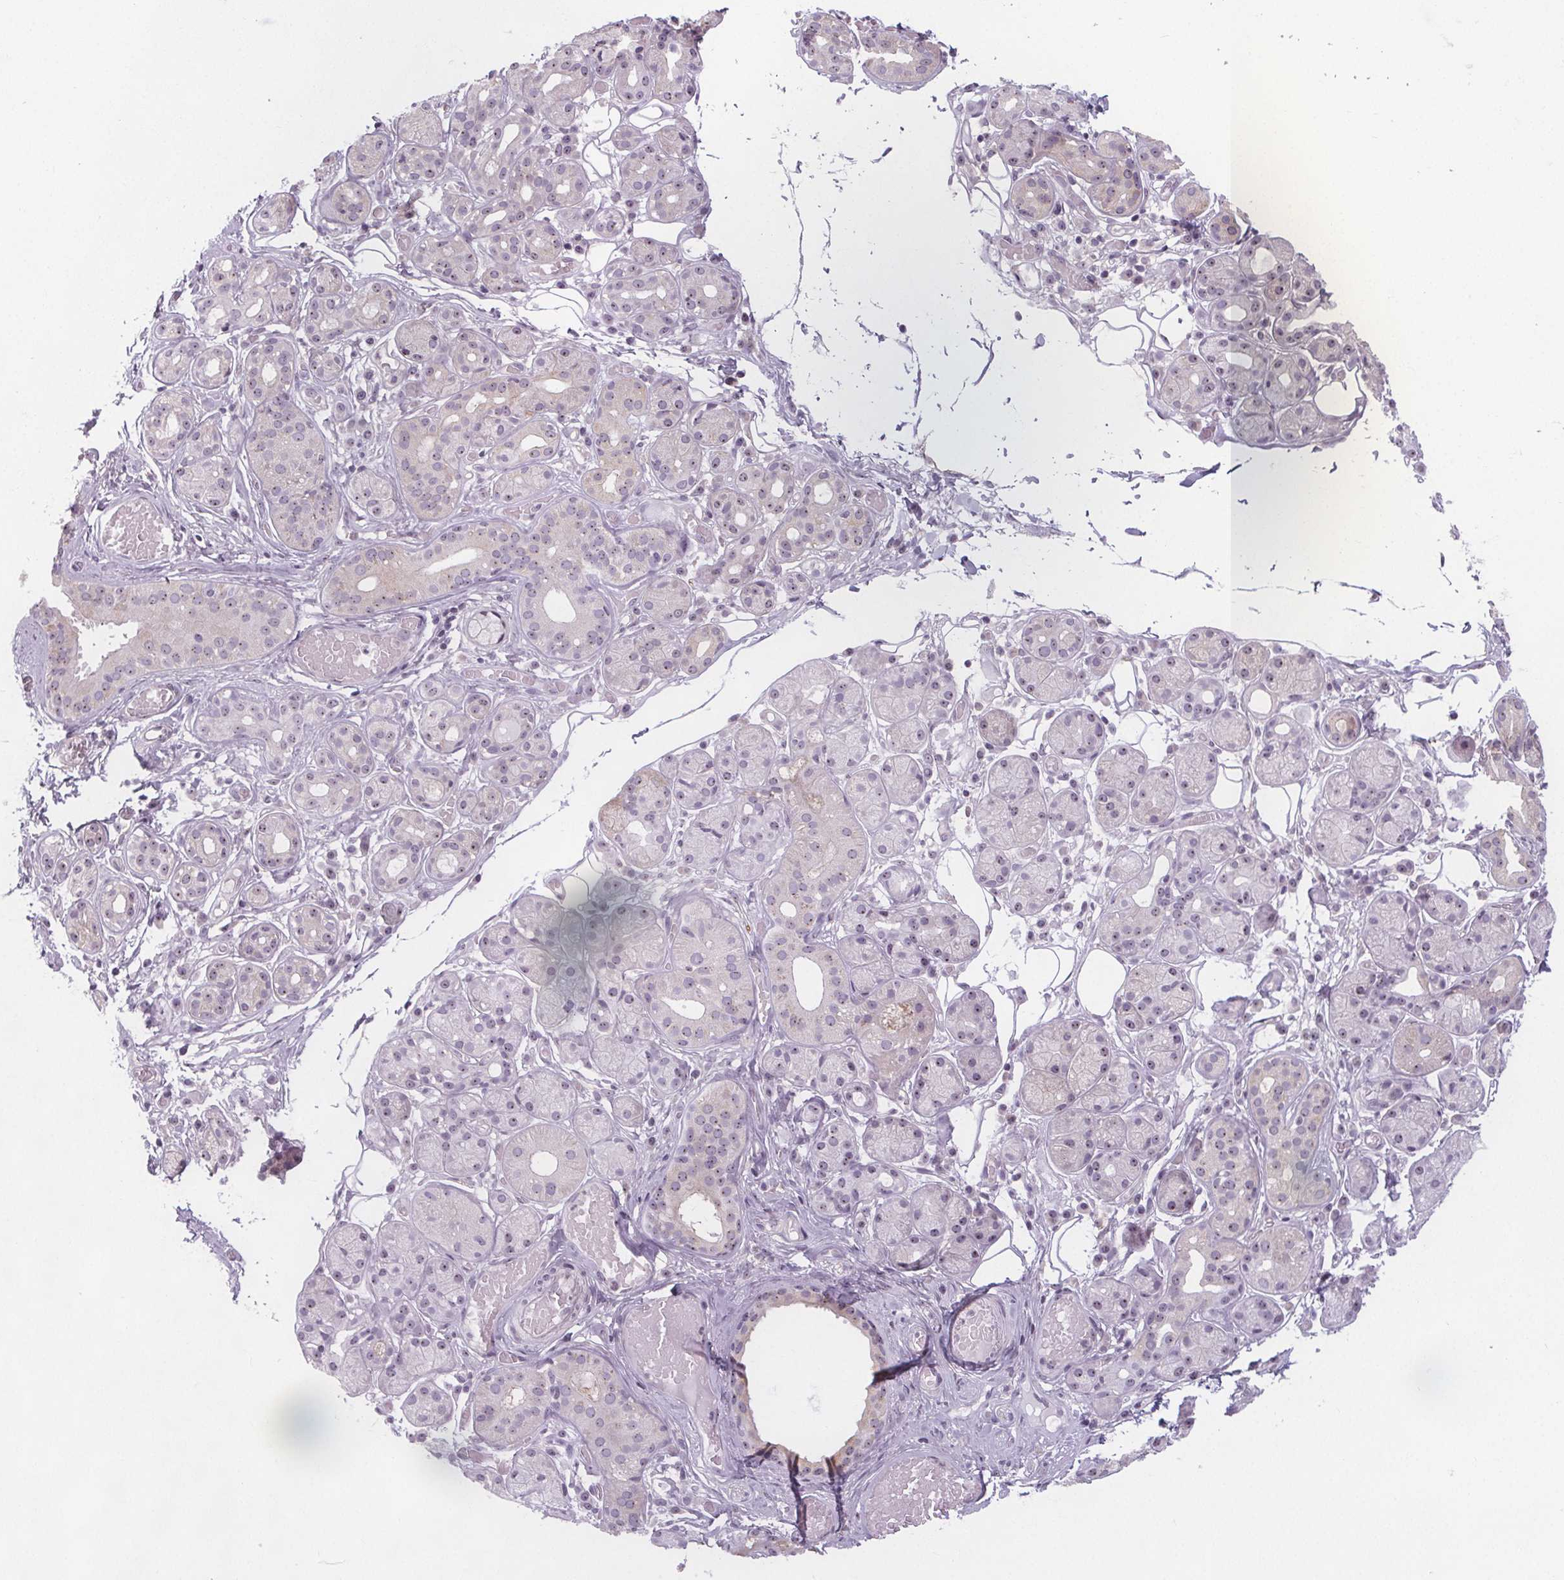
{"staining": {"intensity": "weak", "quantity": "<25%", "location": "nuclear"}, "tissue": "salivary gland", "cell_type": "Glandular cells", "image_type": "normal", "snomed": [{"axis": "morphology", "description": "Normal tissue, NOS"}, {"axis": "topography", "description": "Salivary gland"}, {"axis": "topography", "description": "Peripheral nerve tissue"}], "caption": "The IHC micrograph has no significant staining in glandular cells of salivary gland.", "gene": "NOLC1", "patient": {"sex": "male", "age": 71}}